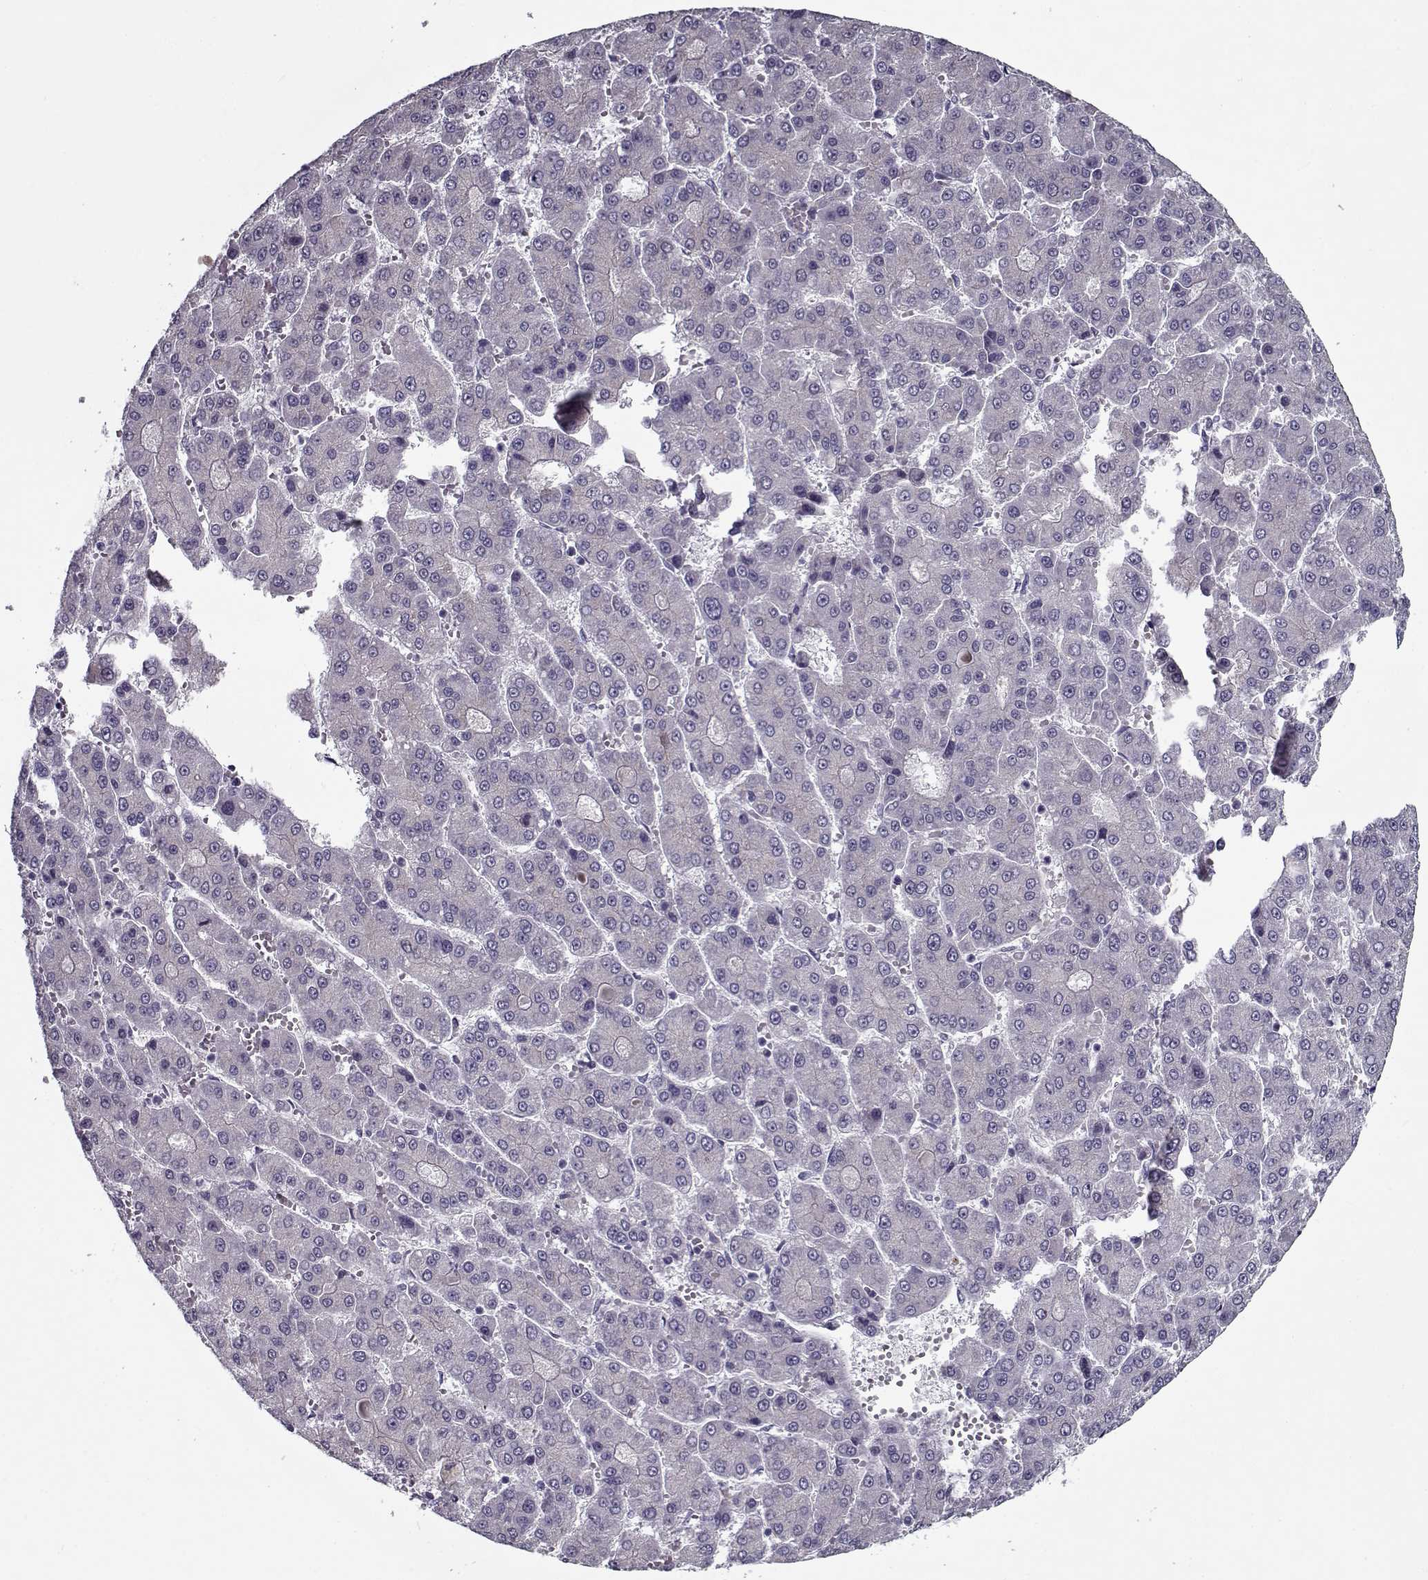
{"staining": {"intensity": "negative", "quantity": "none", "location": "none"}, "tissue": "liver cancer", "cell_type": "Tumor cells", "image_type": "cancer", "snomed": [{"axis": "morphology", "description": "Carcinoma, Hepatocellular, NOS"}, {"axis": "topography", "description": "Liver"}], "caption": "A histopathology image of liver cancer stained for a protein exhibits no brown staining in tumor cells.", "gene": "SEC16B", "patient": {"sex": "male", "age": 70}}